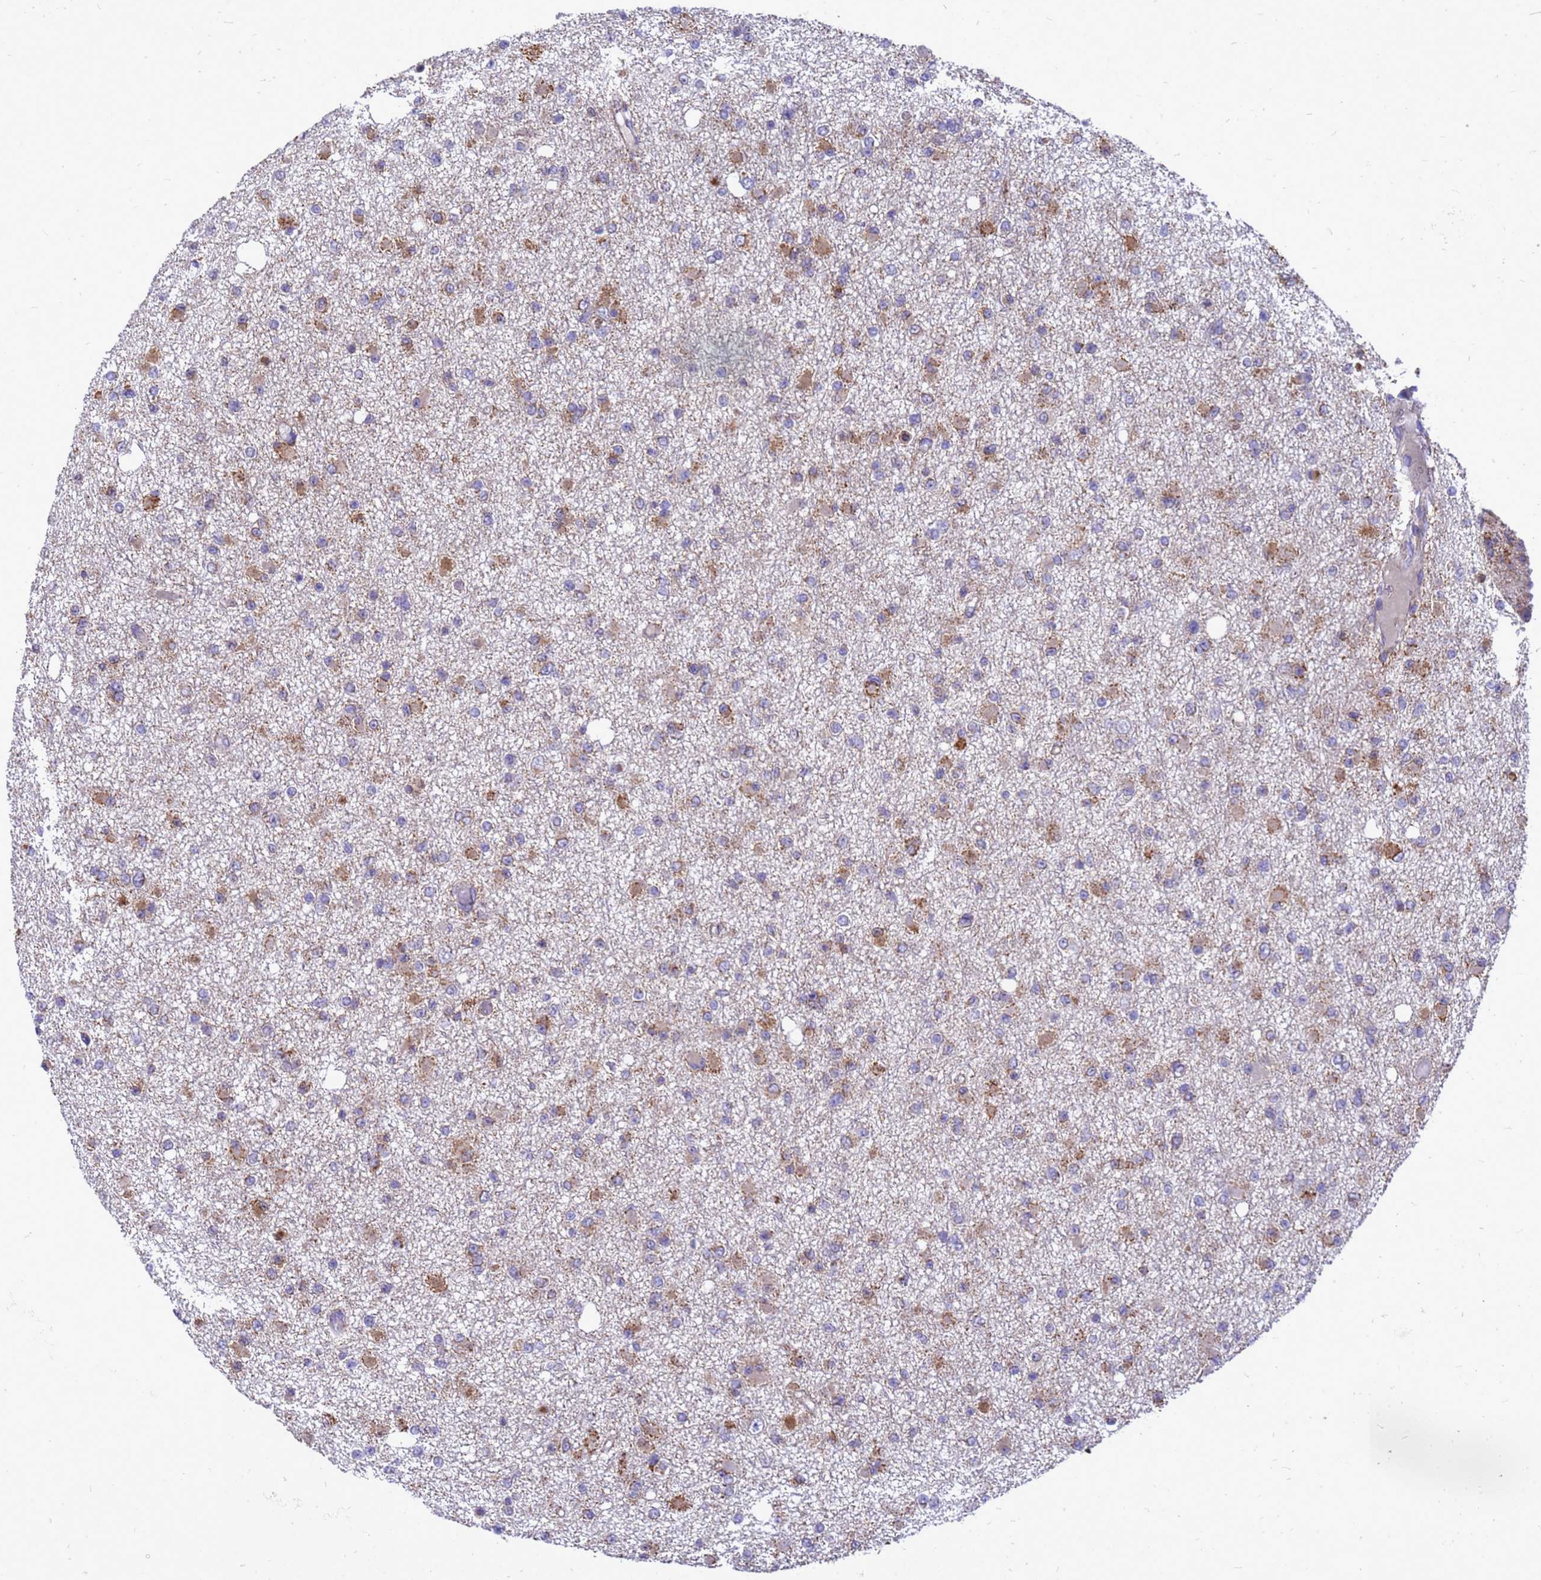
{"staining": {"intensity": "moderate", "quantity": "25%-75%", "location": "cytoplasmic/membranous"}, "tissue": "glioma", "cell_type": "Tumor cells", "image_type": "cancer", "snomed": [{"axis": "morphology", "description": "Glioma, malignant, Low grade"}, {"axis": "topography", "description": "Brain"}], "caption": "Protein staining by immunohistochemistry demonstrates moderate cytoplasmic/membranous expression in approximately 25%-75% of tumor cells in low-grade glioma (malignant).", "gene": "CMC4", "patient": {"sex": "female", "age": 22}}